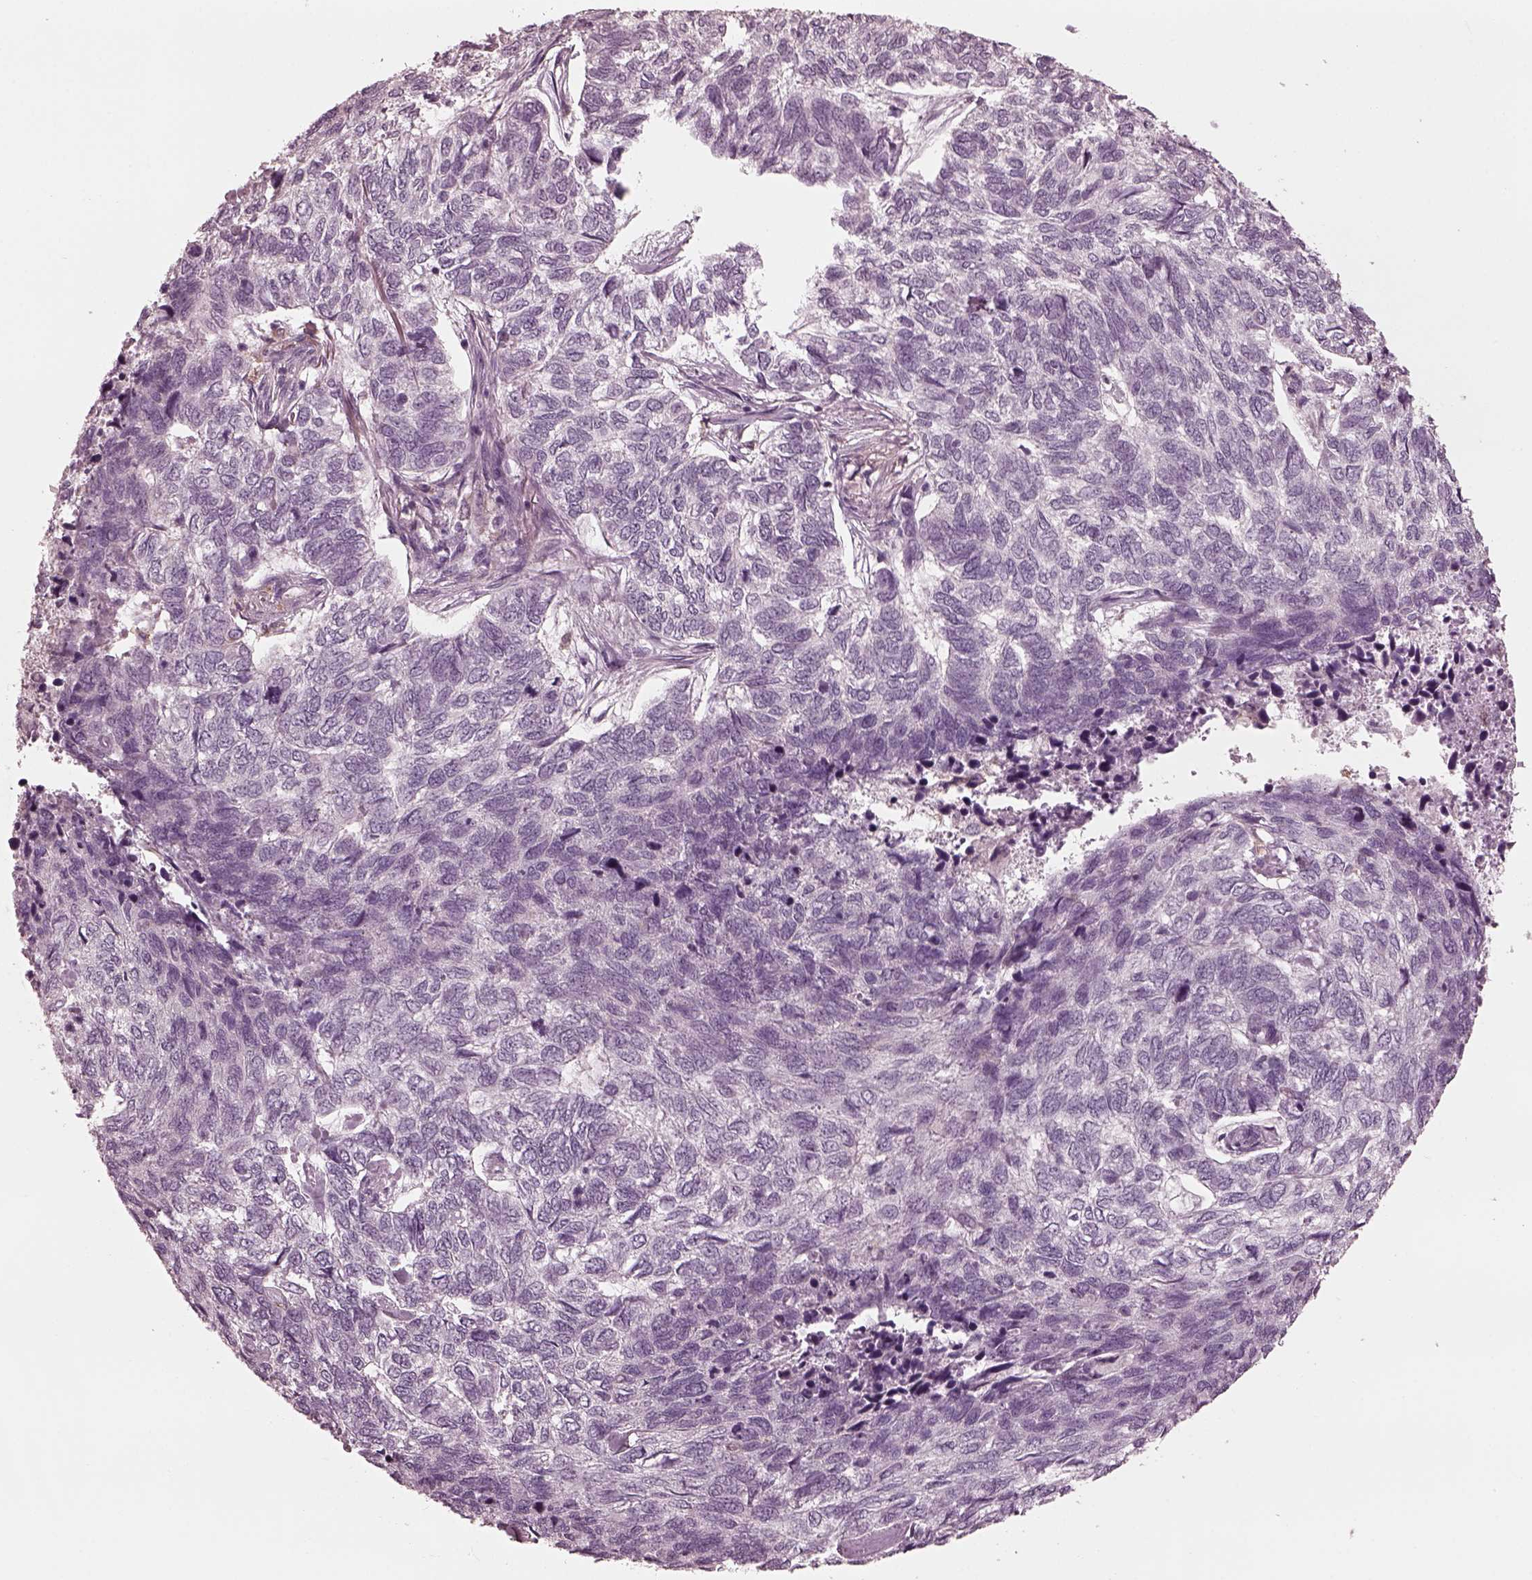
{"staining": {"intensity": "negative", "quantity": "none", "location": "none"}, "tissue": "skin cancer", "cell_type": "Tumor cells", "image_type": "cancer", "snomed": [{"axis": "morphology", "description": "Basal cell carcinoma"}, {"axis": "topography", "description": "Skin"}], "caption": "DAB immunohistochemical staining of human skin basal cell carcinoma demonstrates no significant expression in tumor cells.", "gene": "PSTPIP2", "patient": {"sex": "female", "age": 65}}